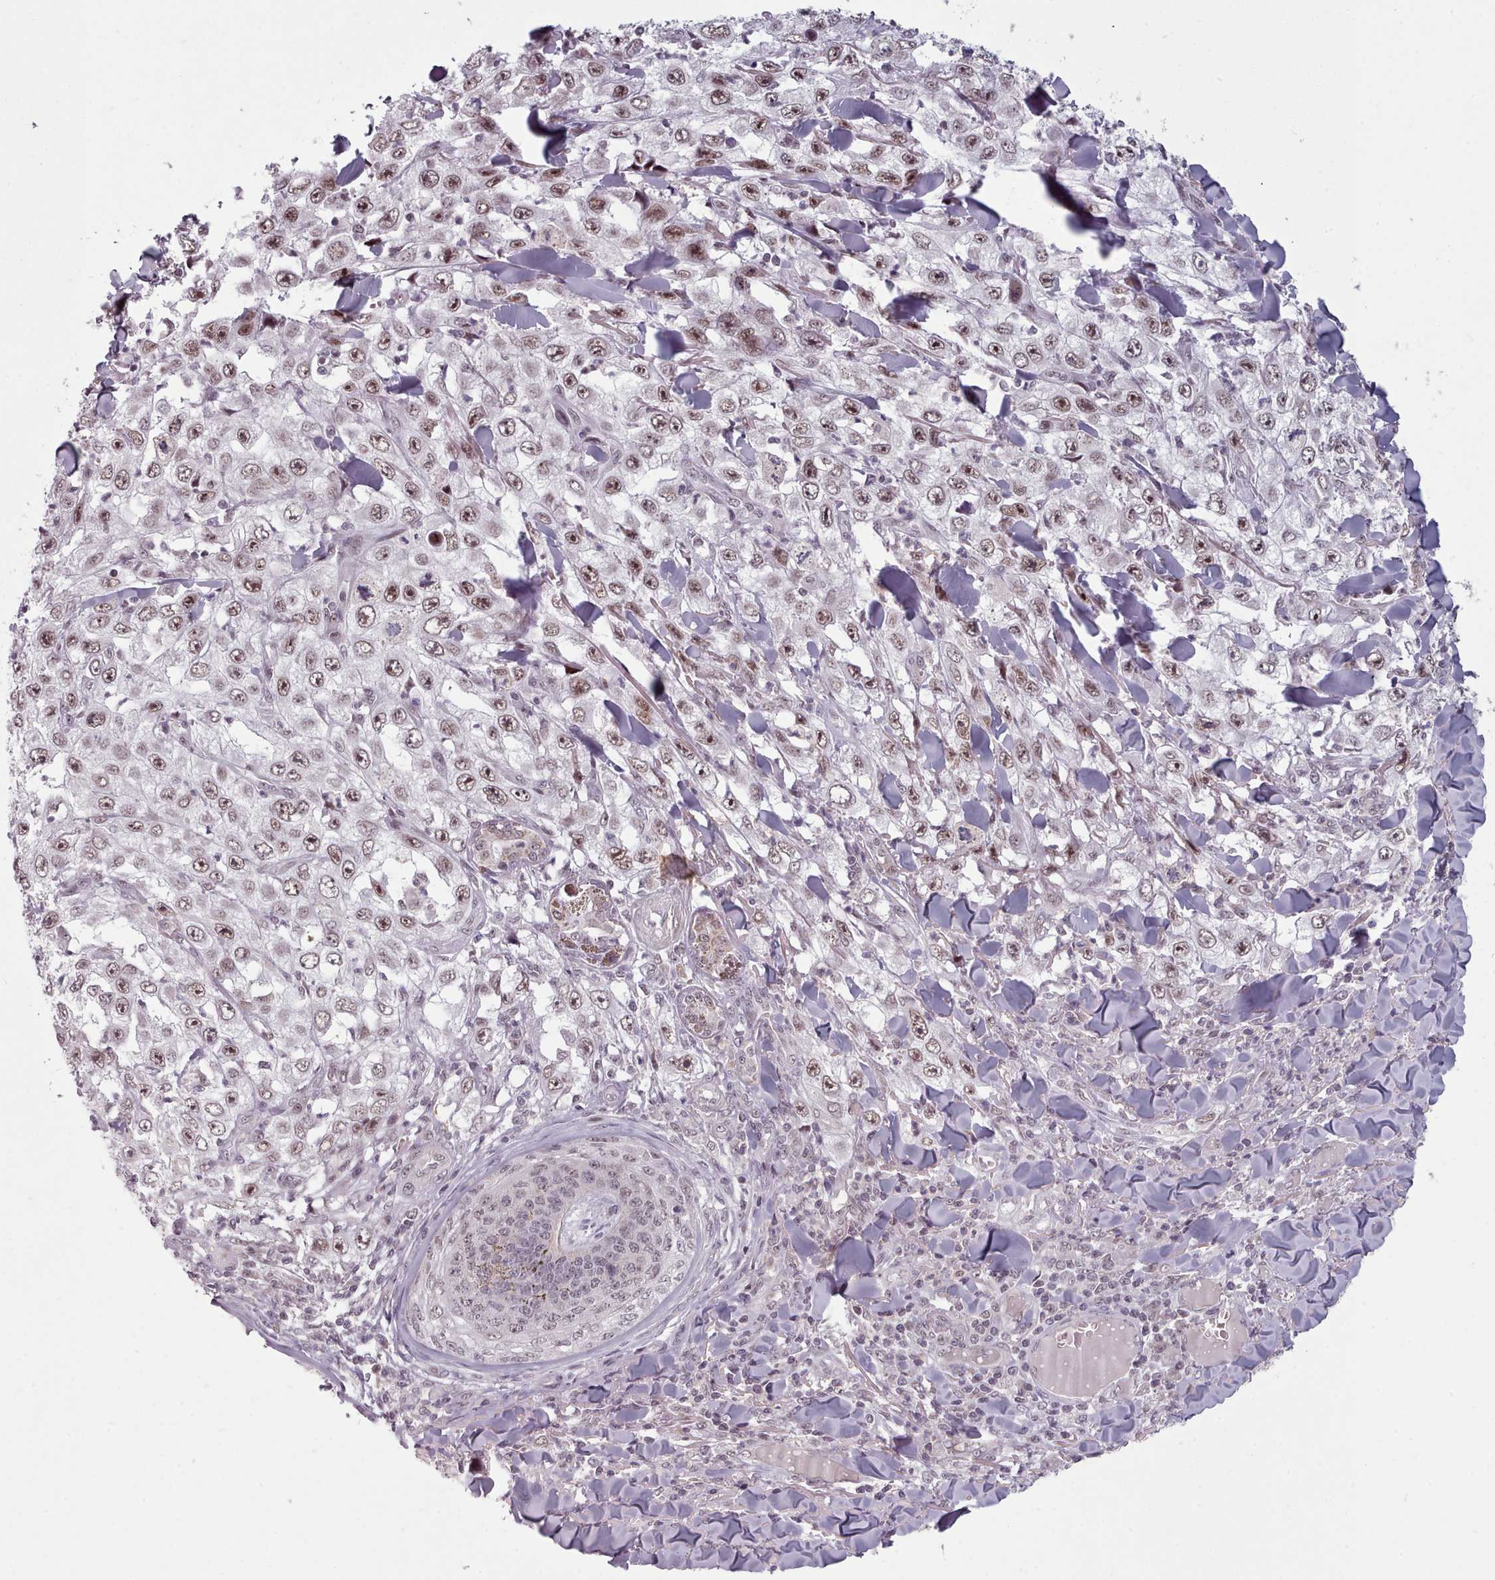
{"staining": {"intensity": "moderate", "quantity": ">75%", "location": "nuclear"}, "tissue": "skin cancer", "cell_type": "Tumor cells", "image_type": "cancer", "snomed": [{"axis": "morphology", "description": "Squamous cell carcinoma, NOS"}, {"axis": "topography", "description": "Skin"}], "caption": "There is medium levels of moderate nuclear expression in tumor cells of squamous cell carcinoma (skin), as demonstrated by immunohistochemical staining (brown color).", "gene": "SRSF9", "patient": {"sex": "male", "age": 82}}